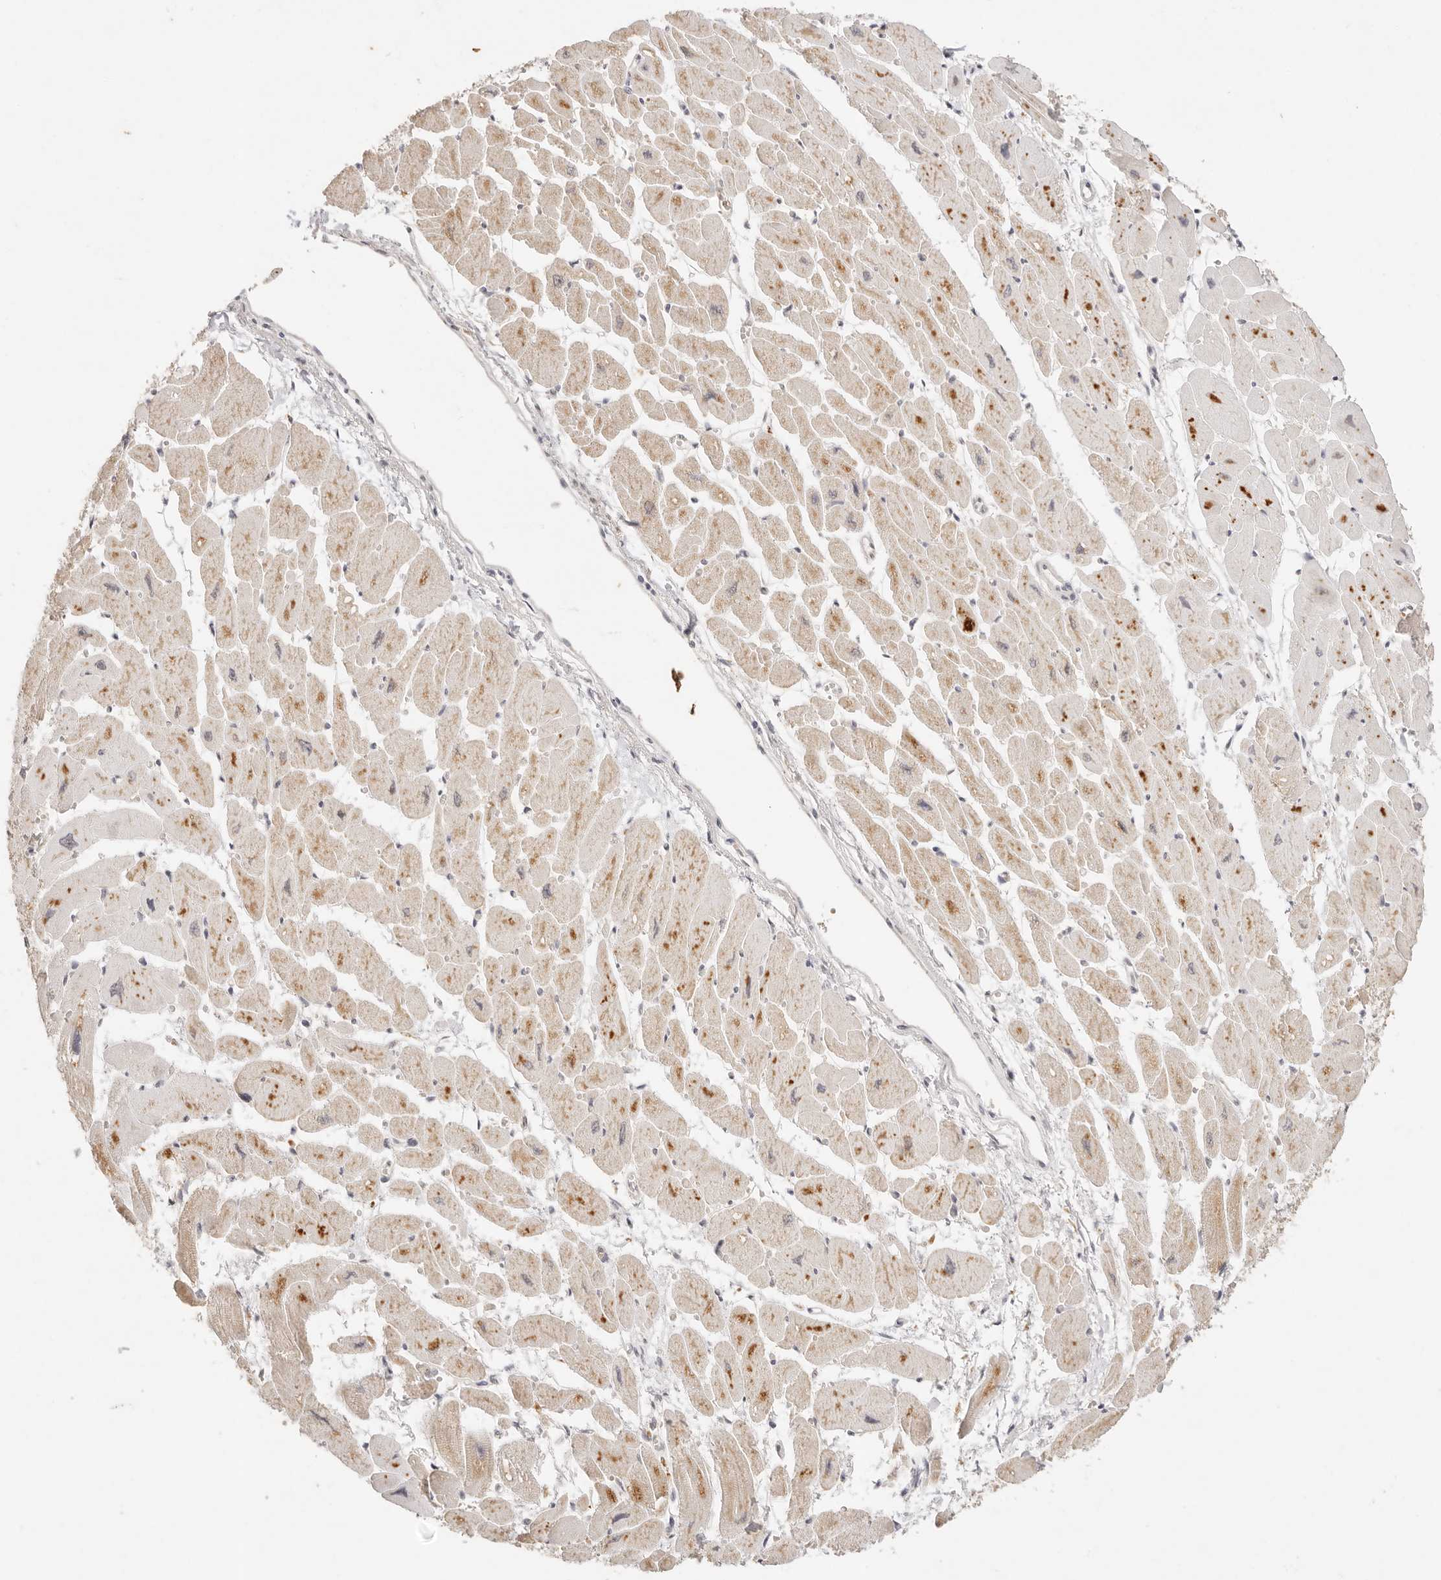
{"staining": {"intensity": "moderate", "quantity": "<25%", "location": "cytoplasmic/membranous"}, "tissue": "heart muscle", "cell_type": "Cardiomyocytes", "image_type": "normal", "snomed": [{"axis": "morphology", "description": "Normal tissue, NOS"}, {"axis": "topography", "description": "Heart"}], "caption": "High-magnification brightfield microscopy of unremarkable heart muscle stained with DAB (3,3'-diaminobenzidine) (brown) and counterstained with hematoxylin (blue). cardiomyocytes exhibit moderate cytoplasmic/membranous positivity is appreciated in about<25% of cells.", "gene": "GPR156", "patient": {"sex": "female", "age": 54}}